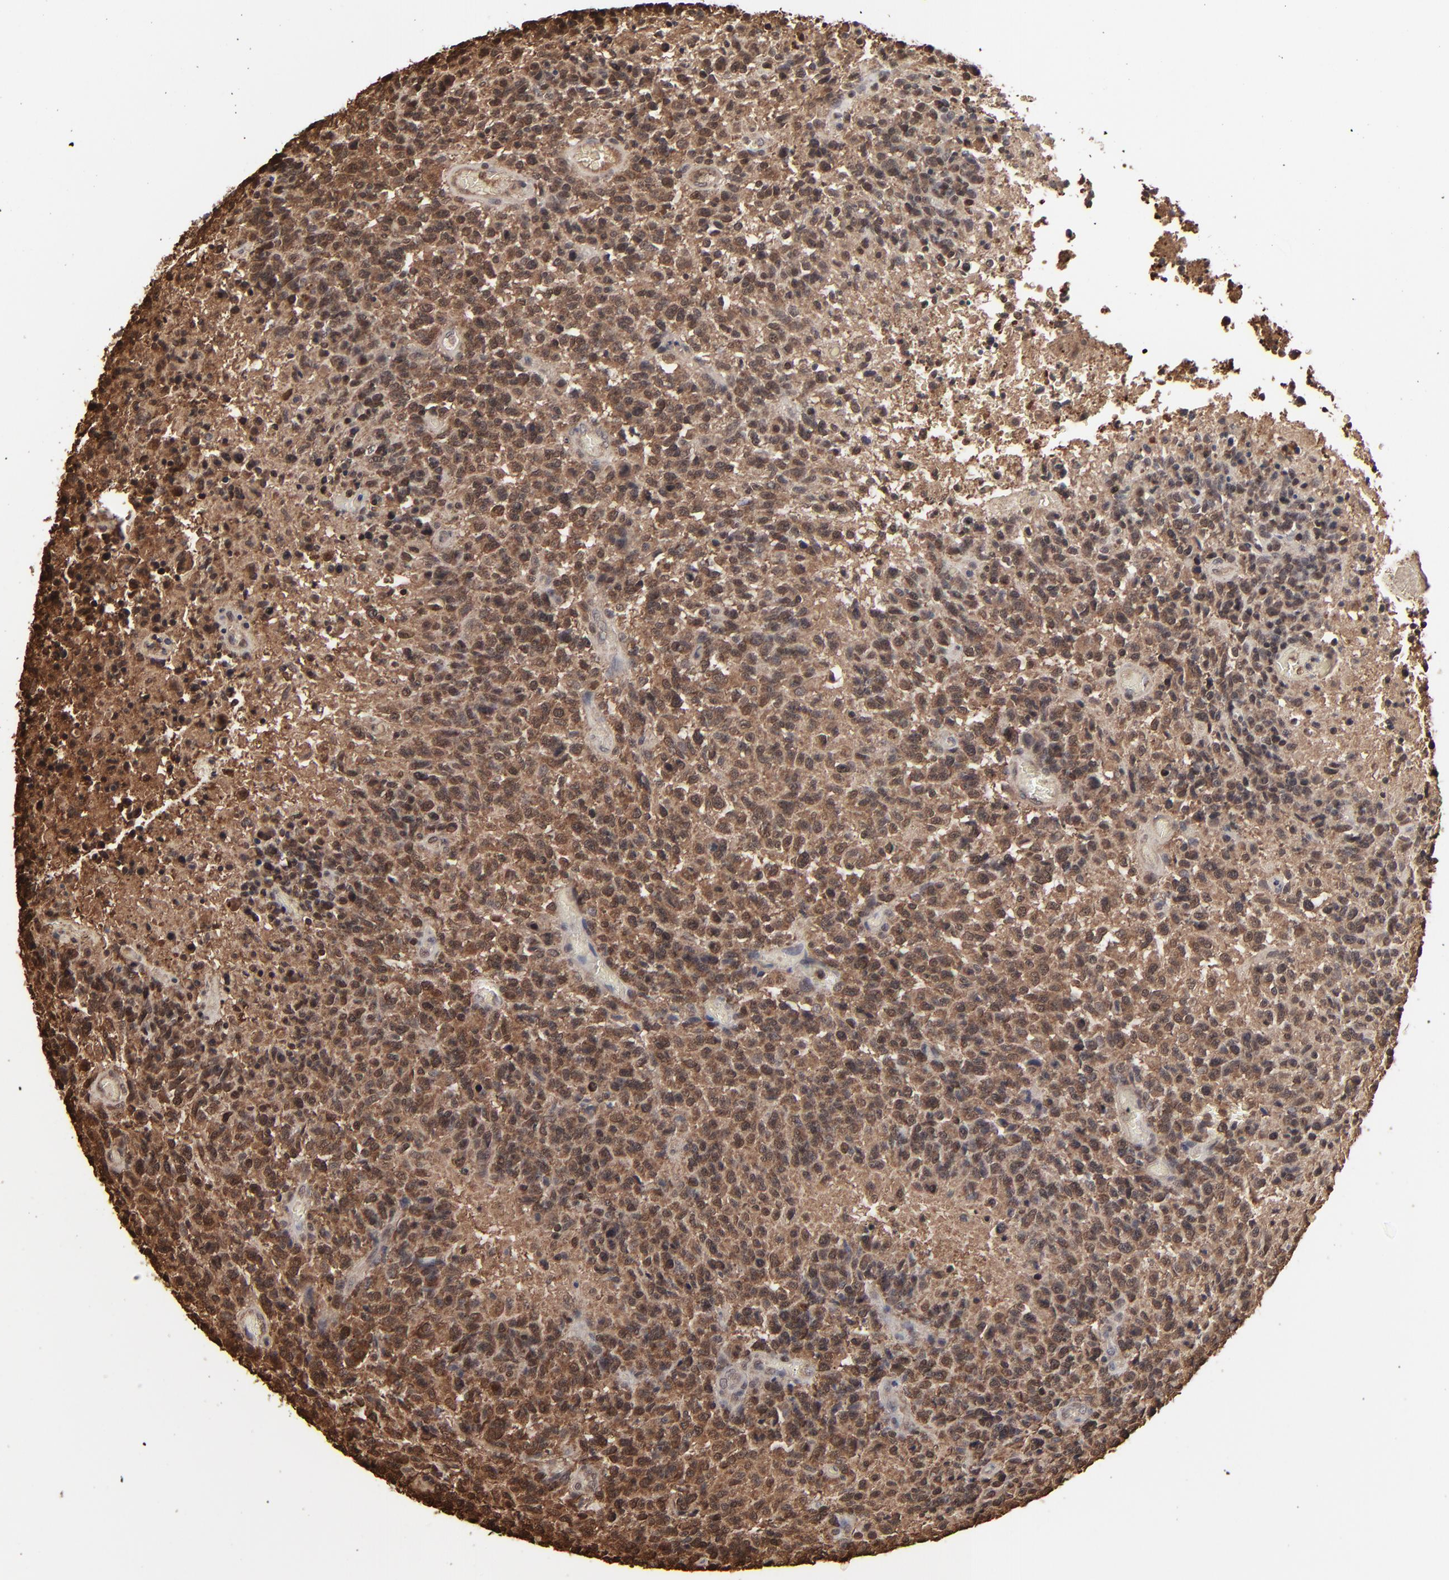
{"staining": {"intensity": "strong", "quantity": ">75%", "location": "cytoplasmic/membranous"}, "tissue": "glioma", "cell_type": "Tumor cells", "image_type": "cancer", "snomed": [{"axis": "morphology", "description": "Glioma, malignant, High grade"}, {"axis": "topography", "description": "Brain"}], "caption": "Malignant glioma (high-grade) tissue demonstrates strong cytoplasmic/membranous staining in approximately >75% of tumor cells, visualized by immunohistochemistry.", "gene": "NME1-NME2", "patient": {"sex": "male", "age": 36}}